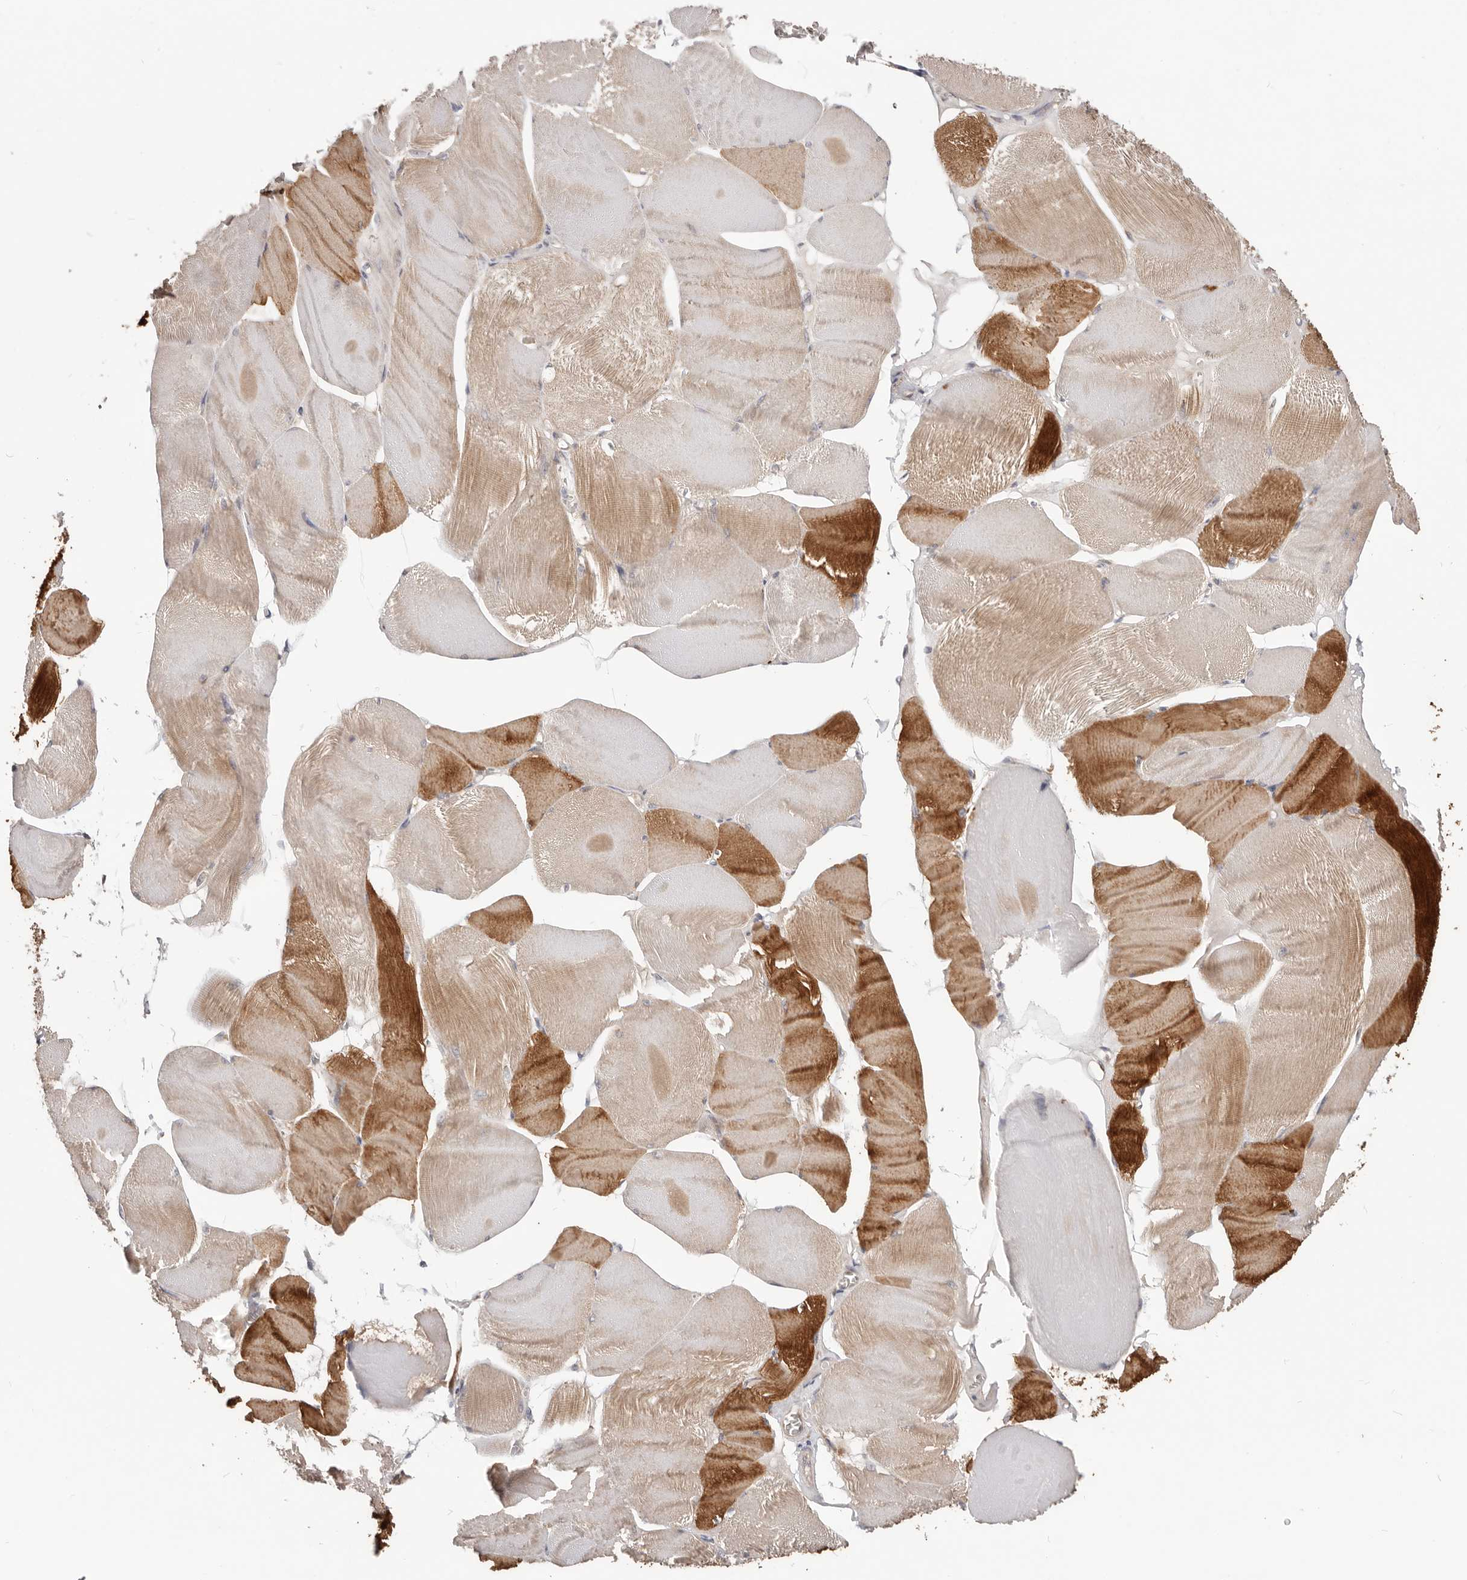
{"staining": {"intensity": "strong", "quantity": "<25%", "location": "cytoplasmic/membranous"}, "tissue": "skeletal muscle", "cell_type": "Myocytes", "image_type": "normal", "snomed": [{"axis": "morphology", "description": "Normal tissue, NOS"}, {"axis": "morphology", "description": "Basal cell carcinoma"}, {"axis": "topography", "description": "Skeletal muscle"}], "caption": "This micrograph demonstrates unremarkable skeletal muscle stained with immunohistochemistry to label a protein in brown. The cytoplasmic/membranous of myocytes show strong positivity for the protein. Nuclei are counter-stained blue.", "gene": "LRP6", "patient": {"sex": "female", "age": 64}}